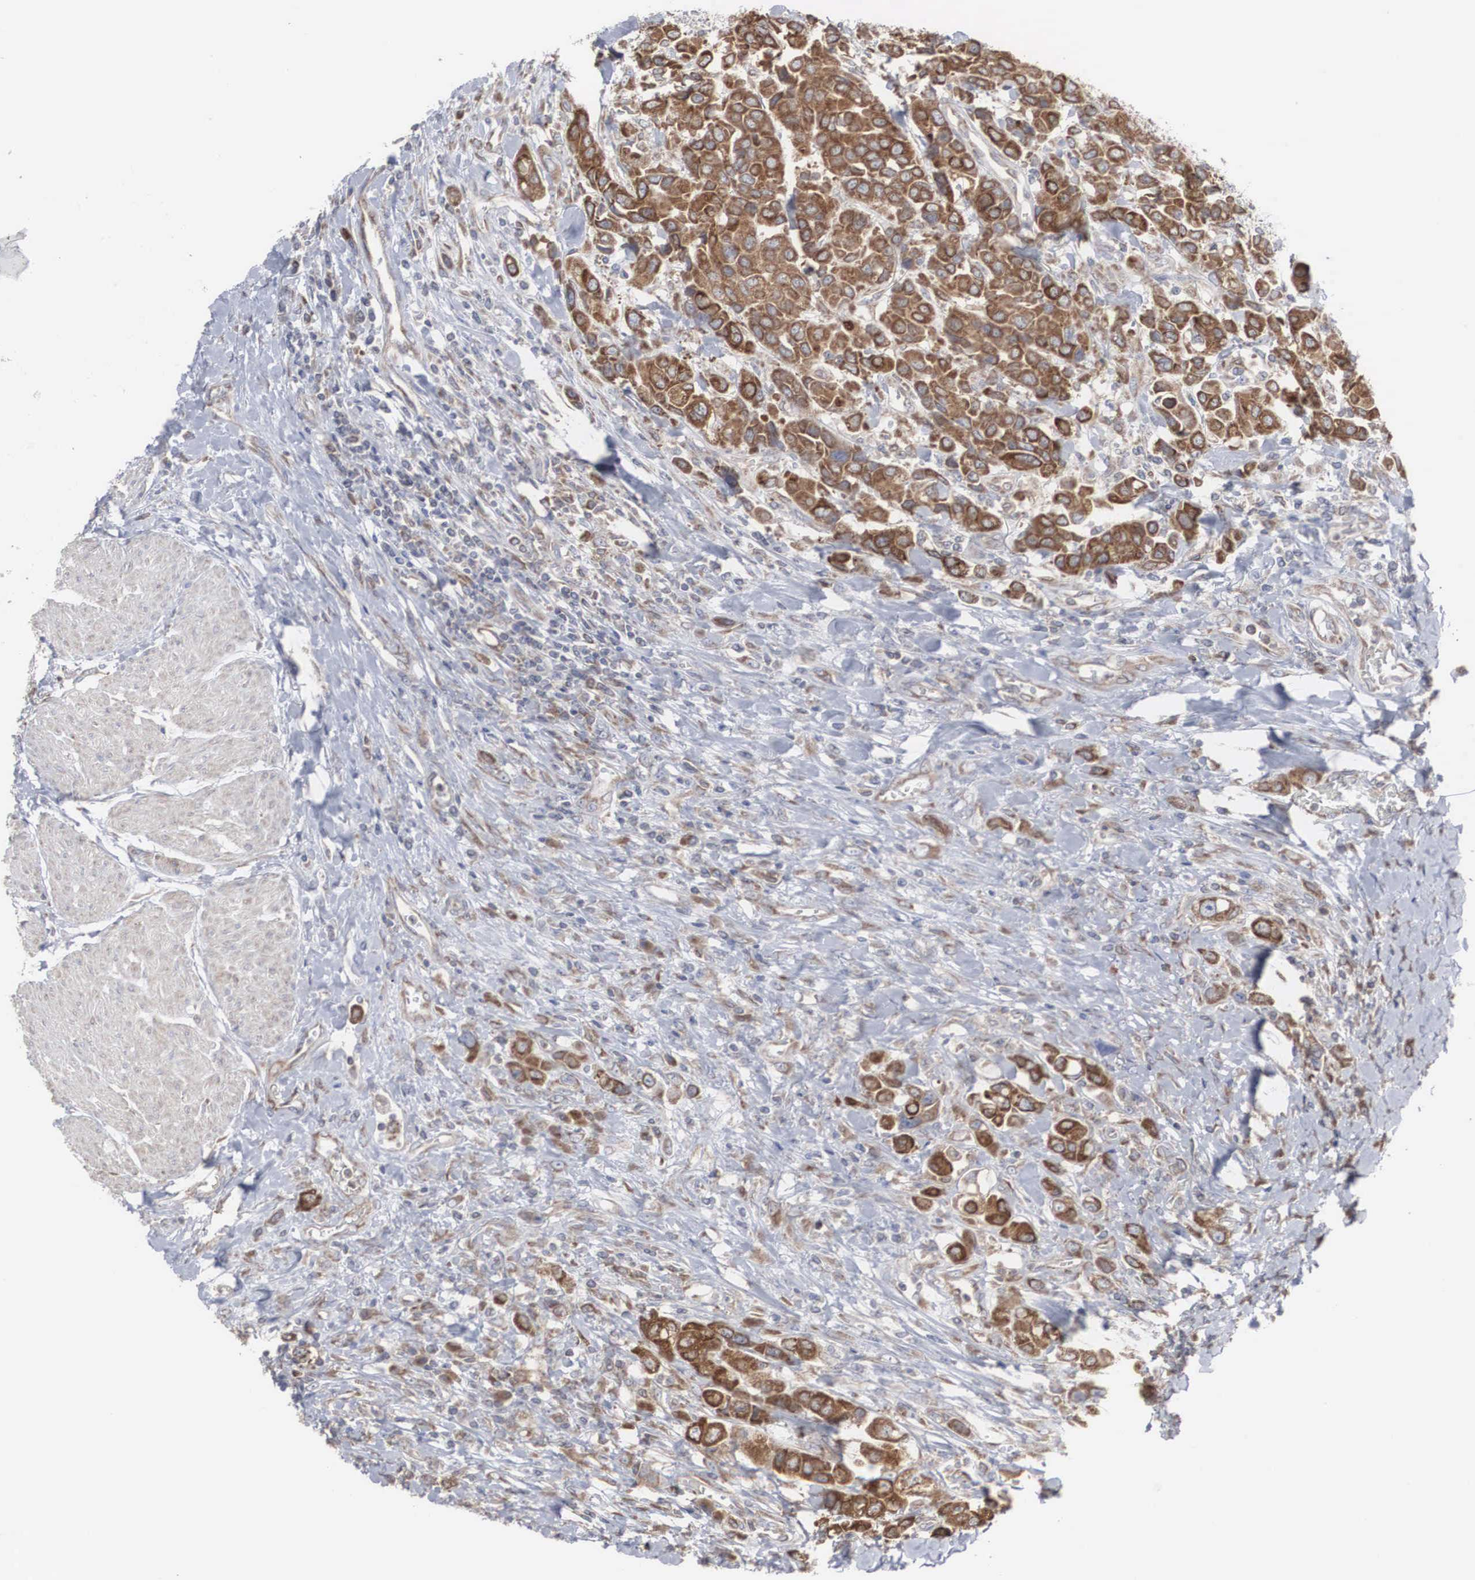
{"staining": {"intensity": "strong", "quantity": ">75%", "location": "cytoplasmic/membranous"}, "tissue": "urothelial cancer", "cell_type": "Tumor cells", "image_type": "cancer", "snomed": [{"axis": "morphology", "description": "Urothelial carcinoma, High grade"}, {"axis": "topography", "description": "Urinary bladder"}], "caption": "Approximately >75% of tumor cells in urothelial cancer show strong cytoplasmic/membranous protein positivity as visualized by brown immunohistochemical staining.", "gene": "MIA2", "patient": {"sex": "male", "age": 50}}